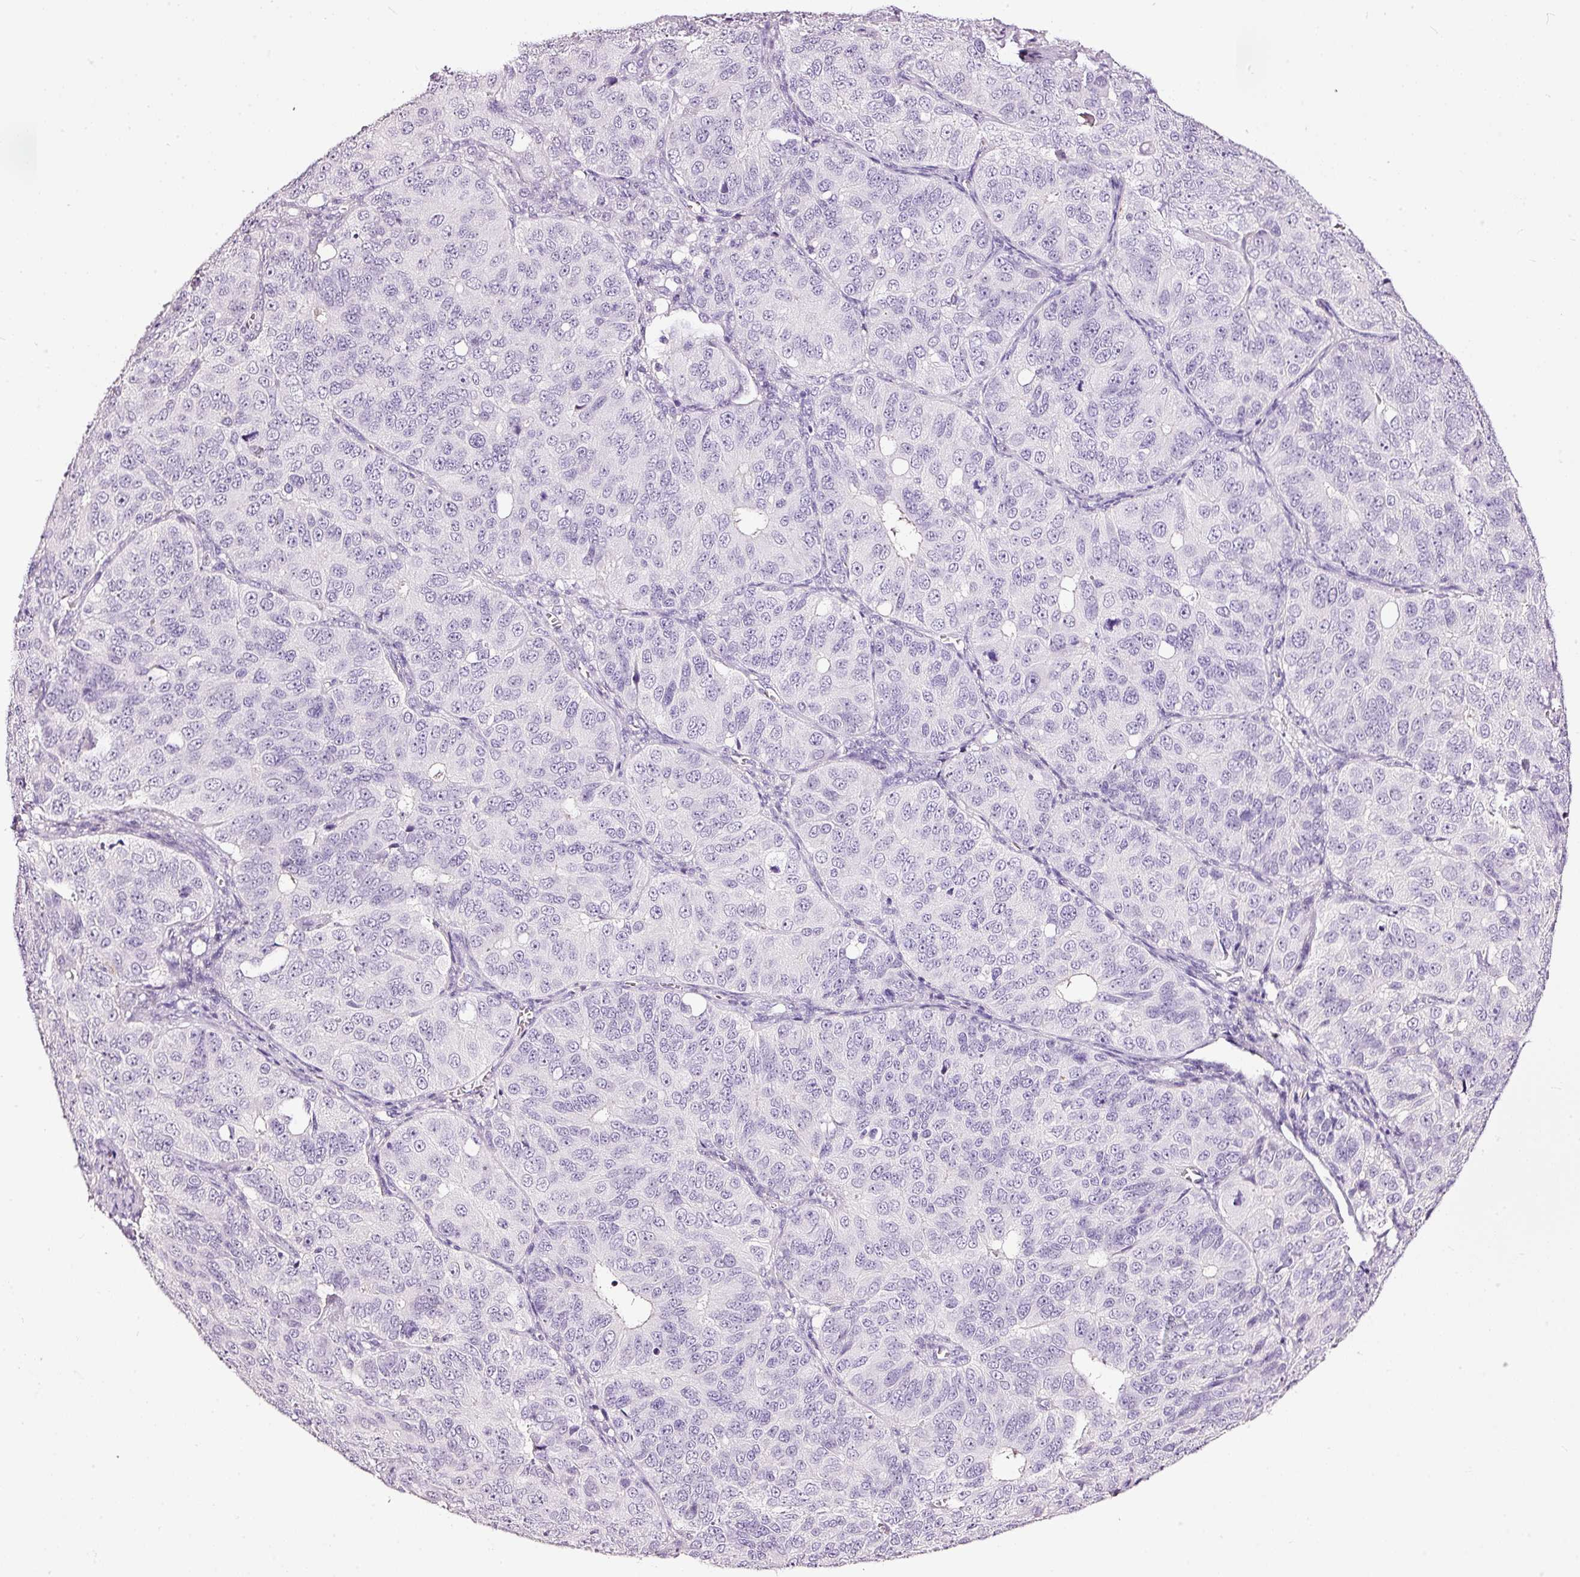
{"staining": {"intensity": "negative", "quantity": "none", "location": "none"}, "tissue": "ovarian cancer", "cell_type": "Tumor cells", "image_type": "cancer", "snomed": [{"axis": "morphology", "description": "Carcinoma, endometroid"}, {"axis": "topography", "description": "Ovary"}], "caption": "DAB immunohistochemical staining of endometroid carcinoma (ovarian) demonstrates no significant staining in tumor cells.", "gene": "LAMP3", "patient": {"sex": "female", "age": 51}}